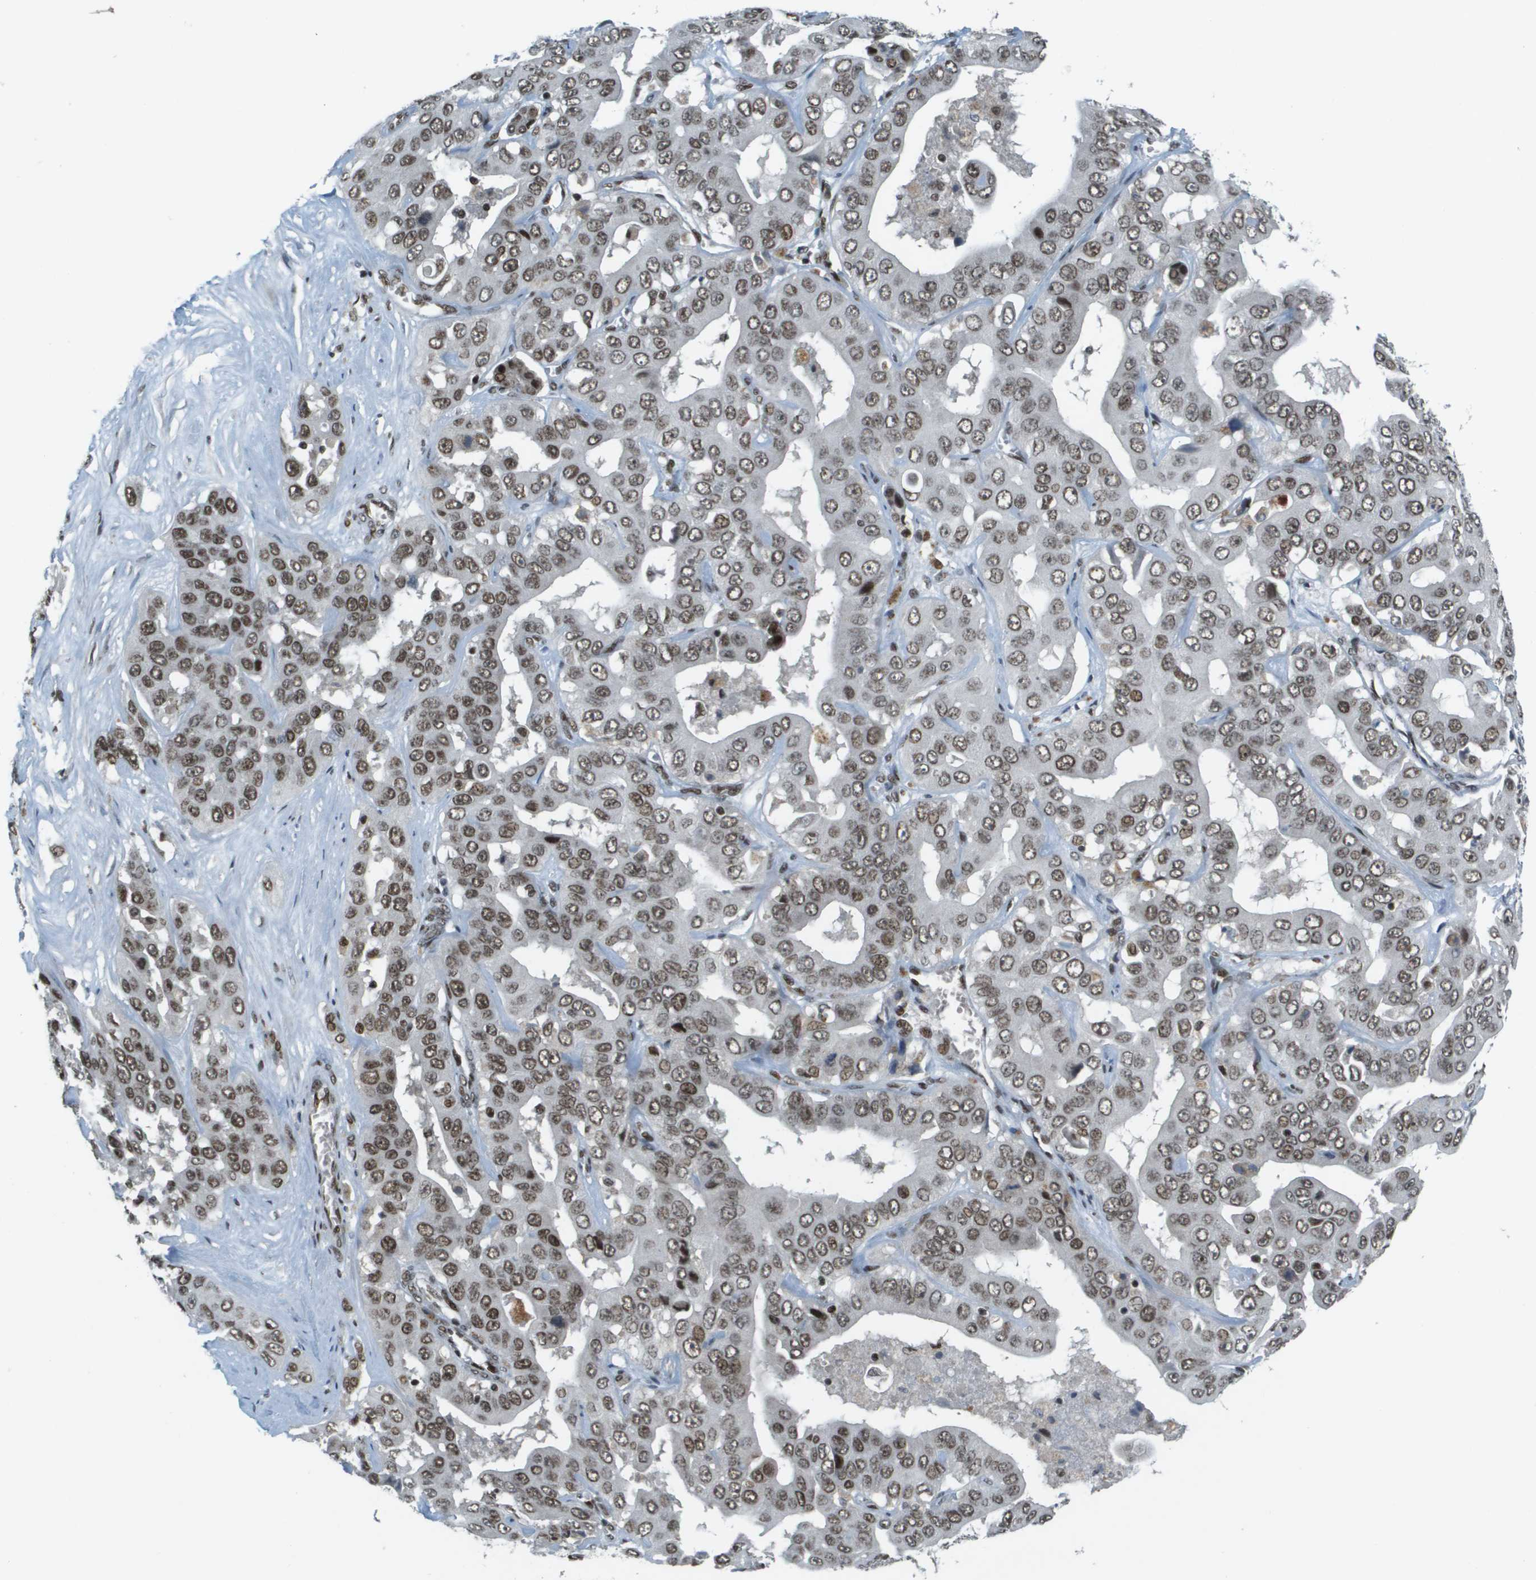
{"staining": {"intensity": "moderate", "quantity": ">75%", "location": "nuclear"}, "tissue": "liver cancer", "cell_type": "Tumor cells", "image_type": "cancer", "snomed": [{"axis": "morphology", "description": "Cholangiocarcinoma"}, {"axis": "topography", "description": "Liver"}], "caption": "This is an image of immunohistochemistry staining of cholangiocarcinoma (liver), which shows moderate staining in the nuclear of tumor cells.", "gene": "IRF7", "patient": {"sex": "female", "age": 52}}